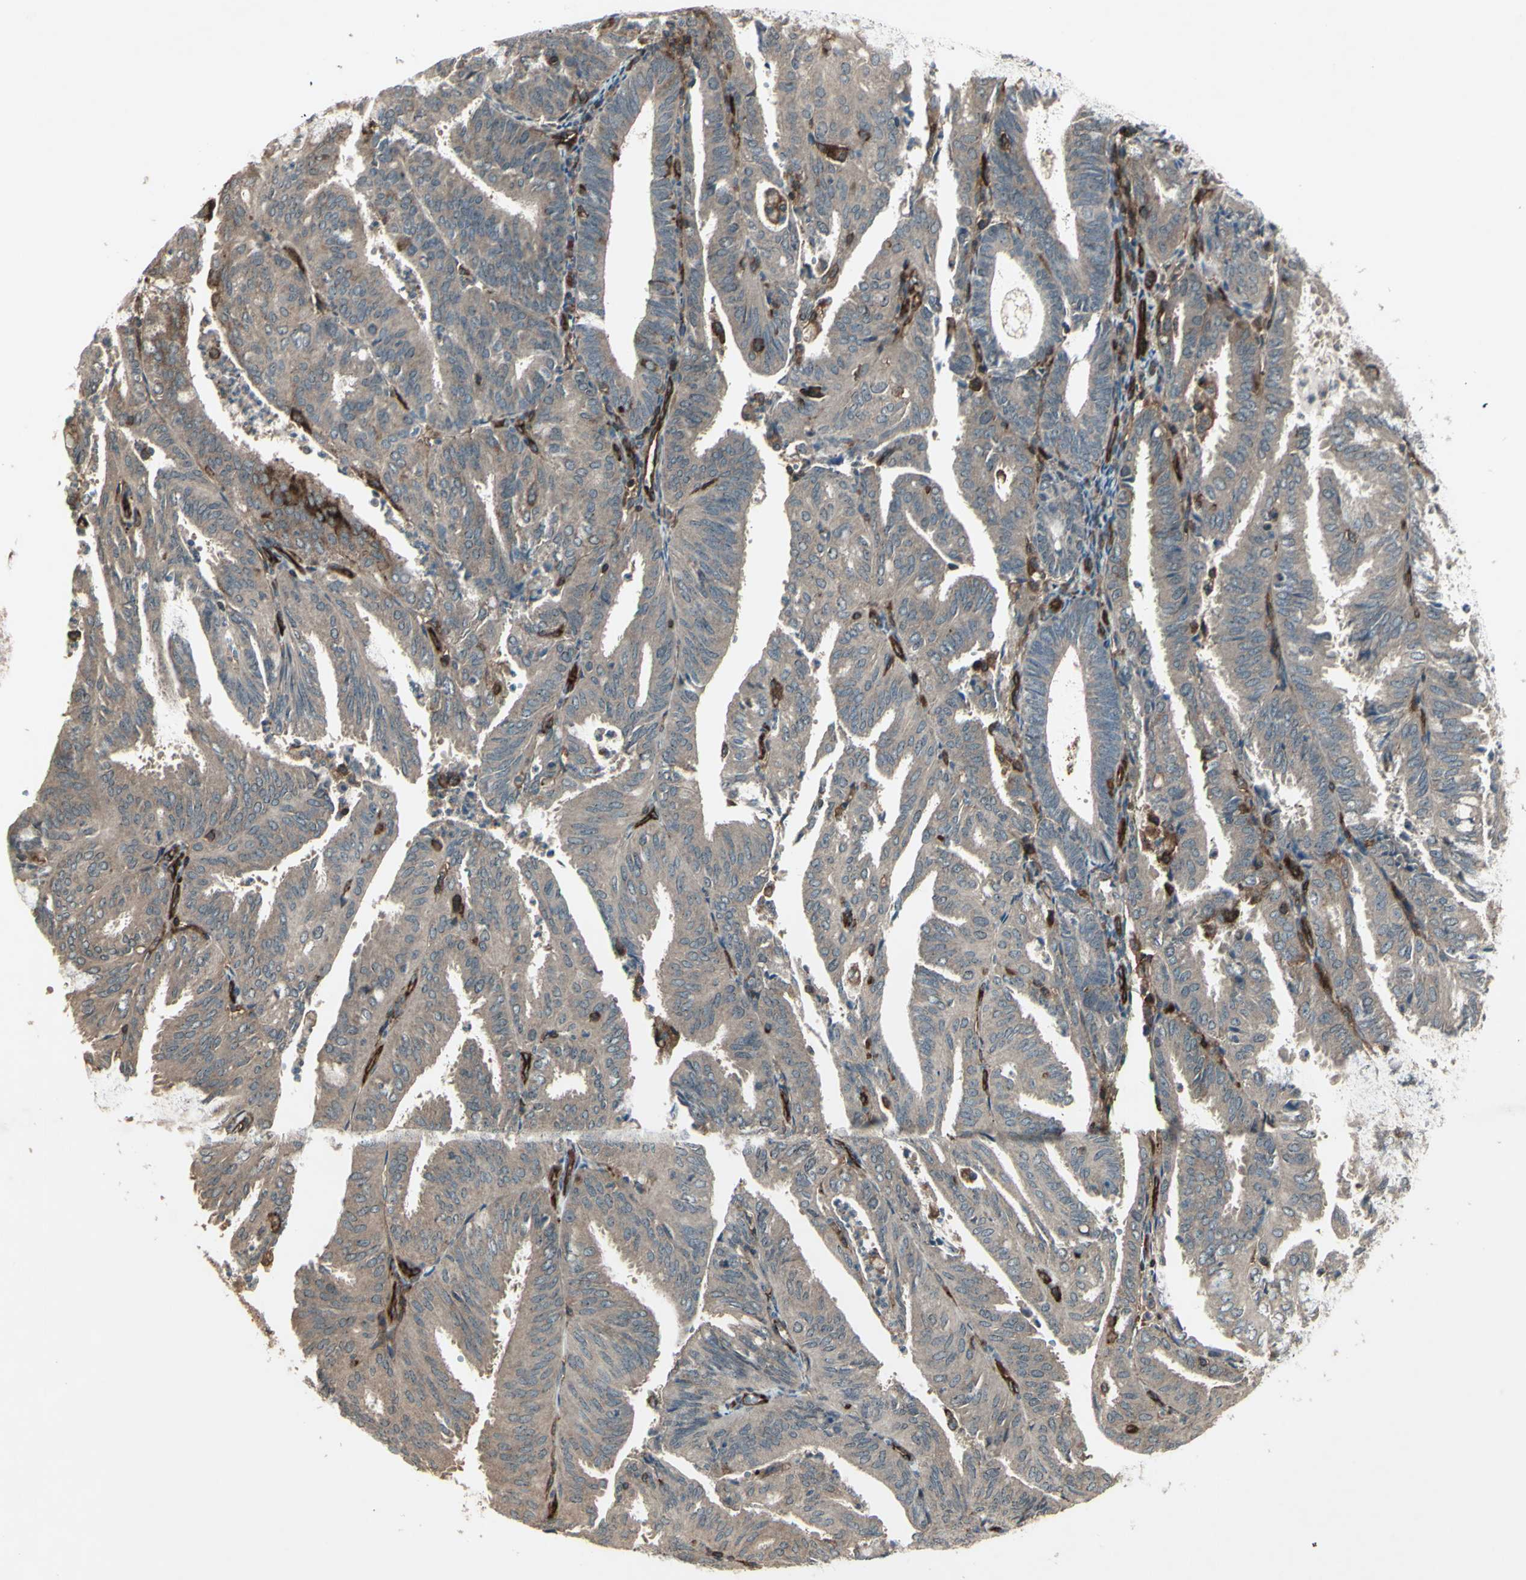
{"staining": {"intensity": "weak", "quantity": ">75%", "location": "cytoplasmic/membranous"}, "tissue": "endometrial cancer", "cell_type": "Tumor cells", "image_type": "cancer", "snomed": [{"axis": "morphology", "description": "Adenocarcinoma, NOS"}, {"axis": "topography", "description": "Uterus"}], "caption": "Endometrial cancer (adenocarcinoma) was stained to show a protein in brown. There is low levels of weak cytoplasmic/membranous expression in about >75% of tumor cells.", "gene": "FXYD5", "patient": {"sex": "female", "age": 60}}